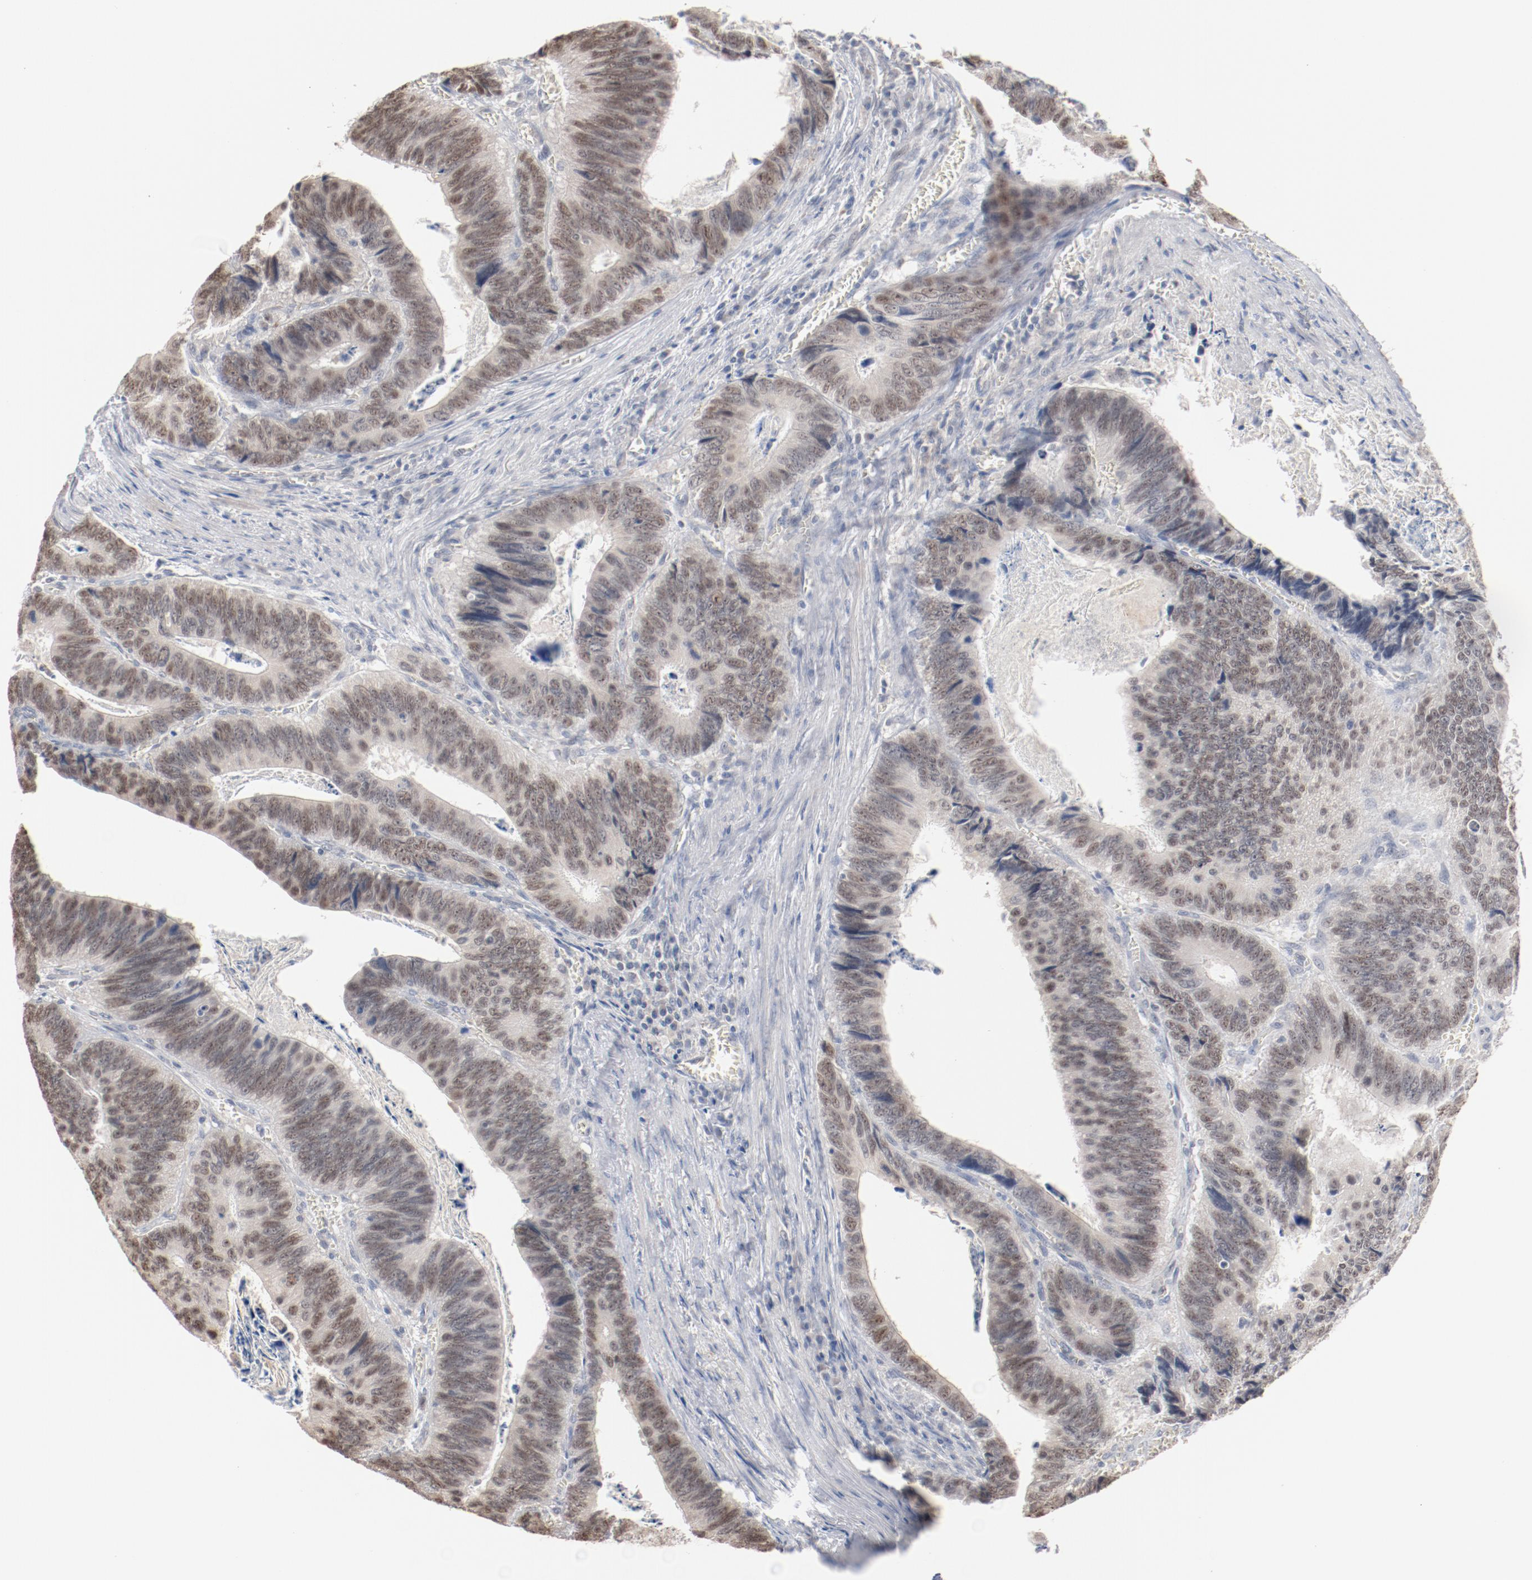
{"staining": {"intensity": "weak", "quantity": "25%-75%", "location": "nuclear"}, "tissue": "colorectal cancer", "cell_type": "Tumor cells", "image_type": "cancer", "snomed": [{"axis": "morphology", "description": "Adenocarcinoma, NOS"}, {"axis": "topography", "description": "Colon"}], "caption": "IHC image of adenocarcinoma (colorectal) stained for a protein (brown), which exhibits low levels of weak nuclear staining in approximately 25%-75% of tumor cells.", "gene": "ERICH1", "patient": {"sex": "male", "age": 72}}